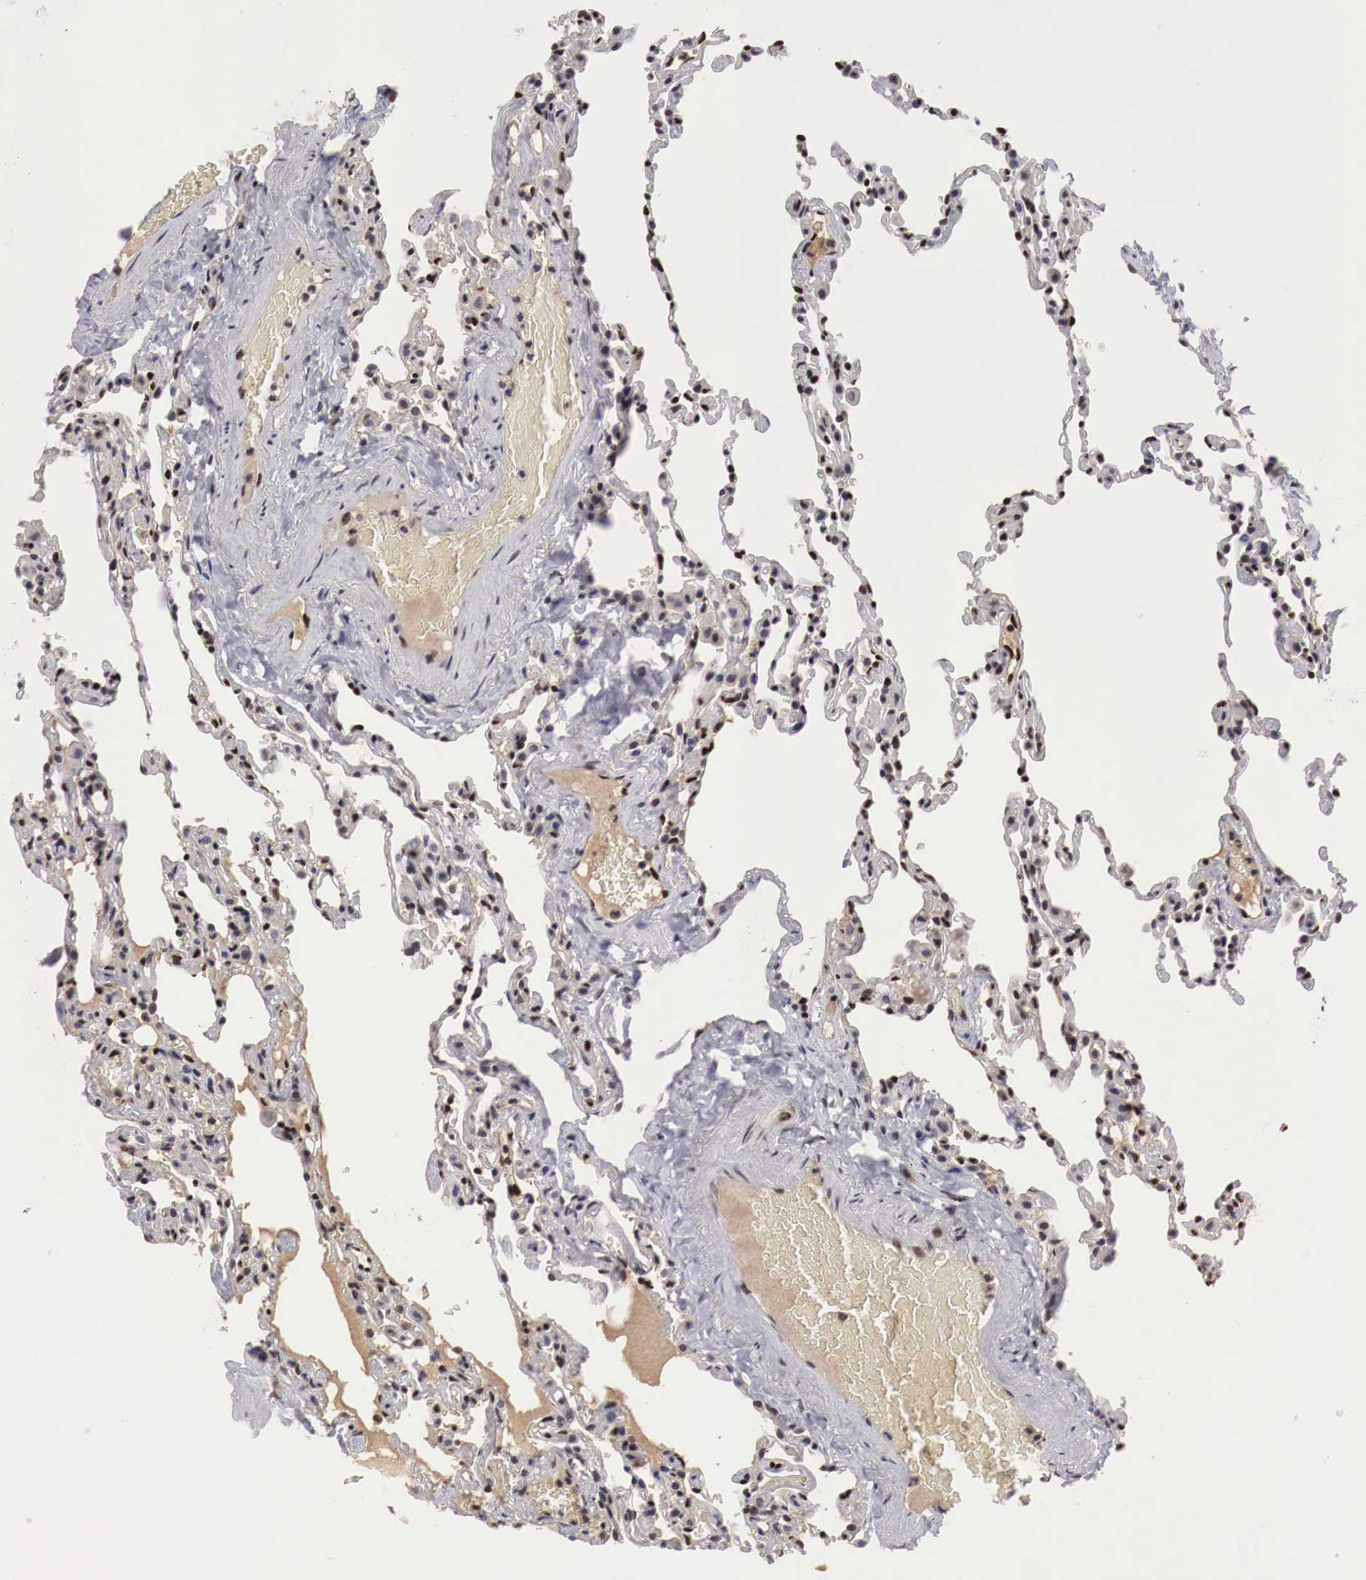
{"staining": {"intensity": "strong", "quantity": "25%-75%", "location": "nuclear"}, "tissue": "lung", "cell_type": "Alveolar cells", "image_type": "normal", "snomed": [{"axis": "morphology", "description": "Normal tissue, NOS"}, {"axis": "topography", "description": "Lung"}], "caption": "This is an image of immunohistochemistry (IHC) staining of benign lung, which shows strong expression in the nuclear of alveolar cells.", "gene": "DACH2", "patient": {"sex": "female", "age": 61}}